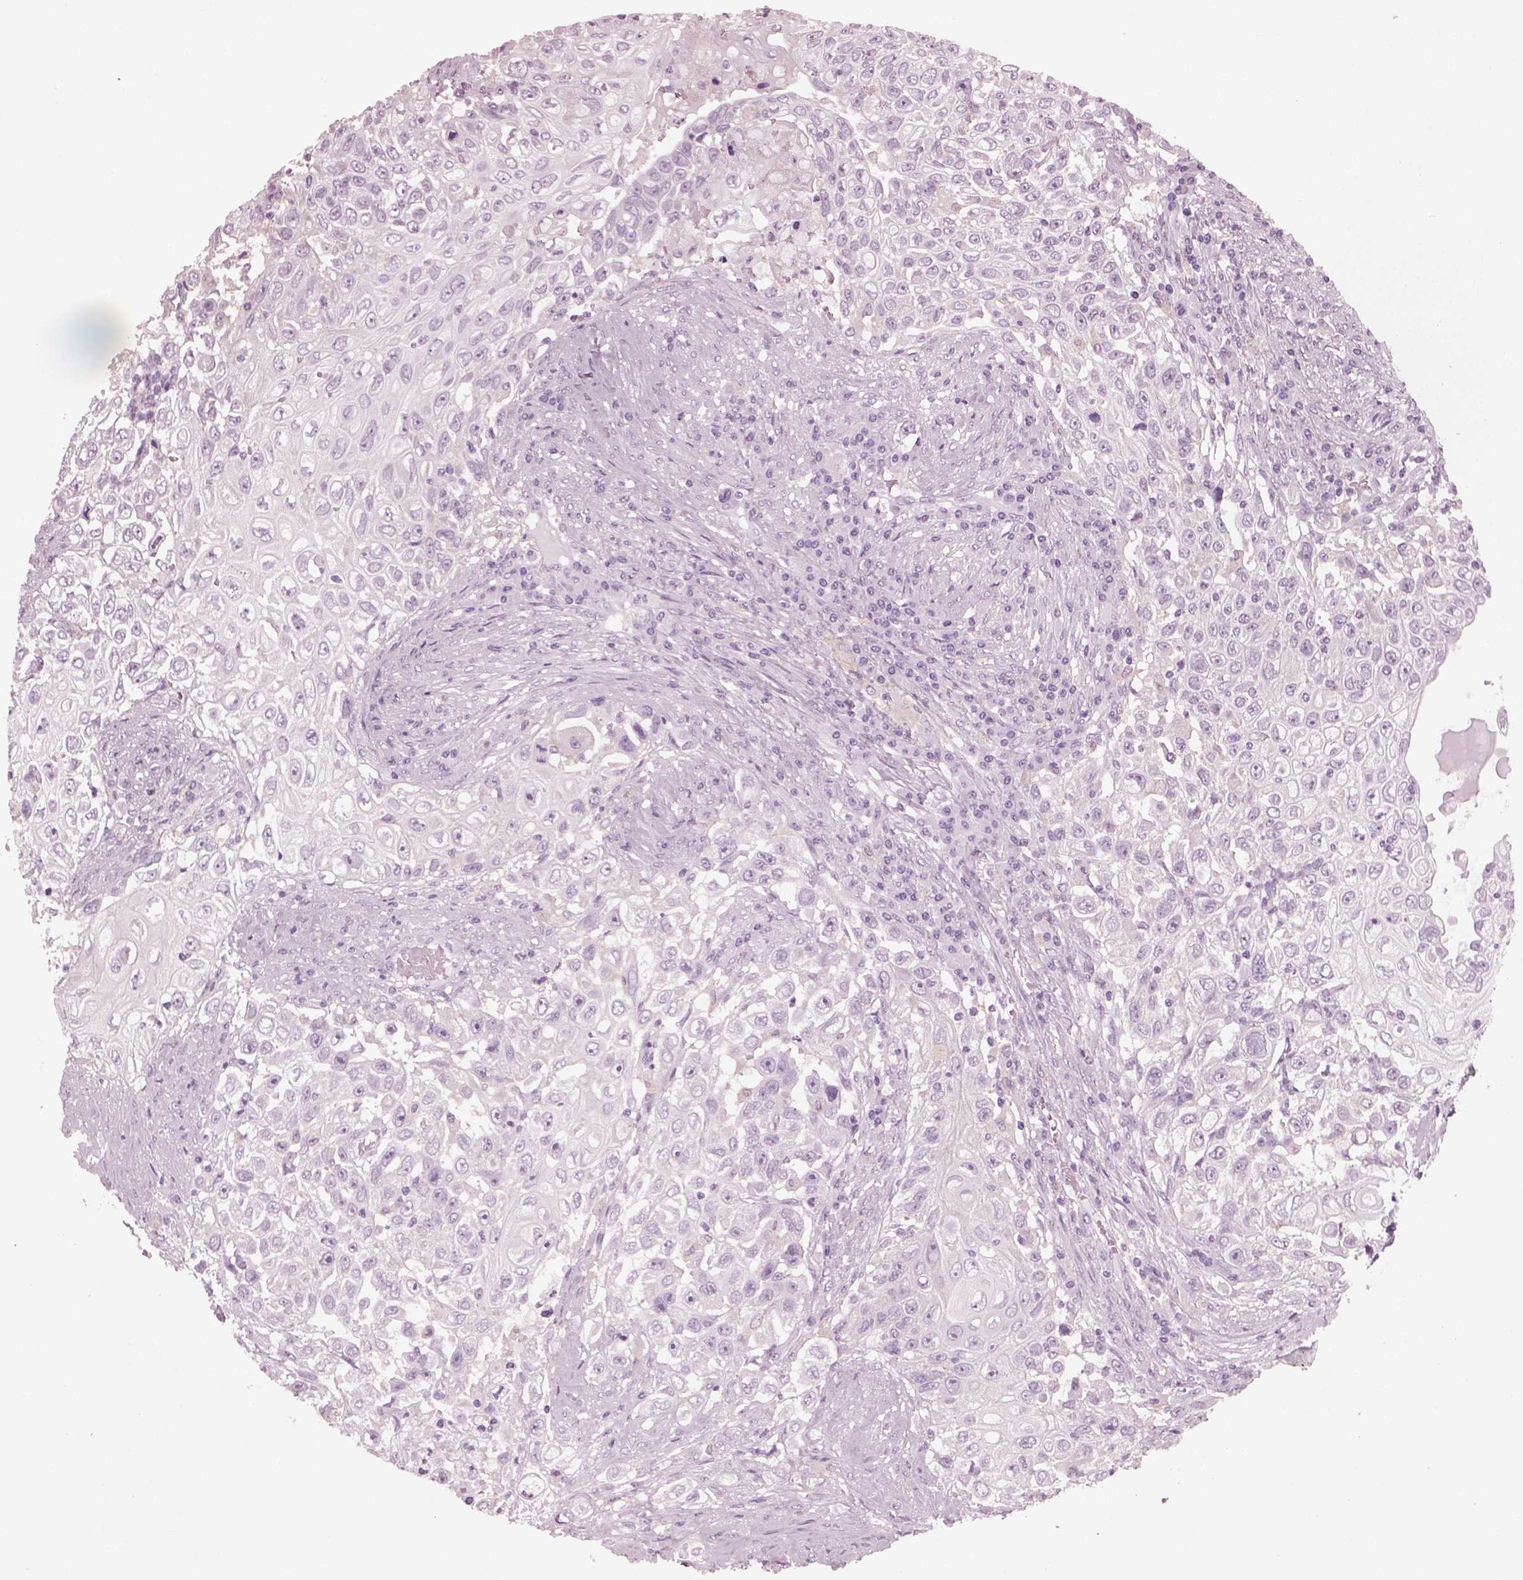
{"staining": {"intensity": "negative", "quantity": "none", "location": "none"}, "tissue": "urothelial cancer", "cell_type": "Tumor cells", "image_type": "cancer", "snomed": [{"axis": "morphology", "description": "Urothelial carcinoma, High grade"}, {"axis": "topography", "description": "Urinary bladder"}], "caption": "Urothelial carcinoma (high-grade) was stained to show a protein in brown. There is no significant positivity in tumor cells. (DAB (3,3'-diaminobenzidine) IHC with hematoxylin counter stain).", "gene": "SHTN1", "patient": {"sex": "female", "age": 56}}